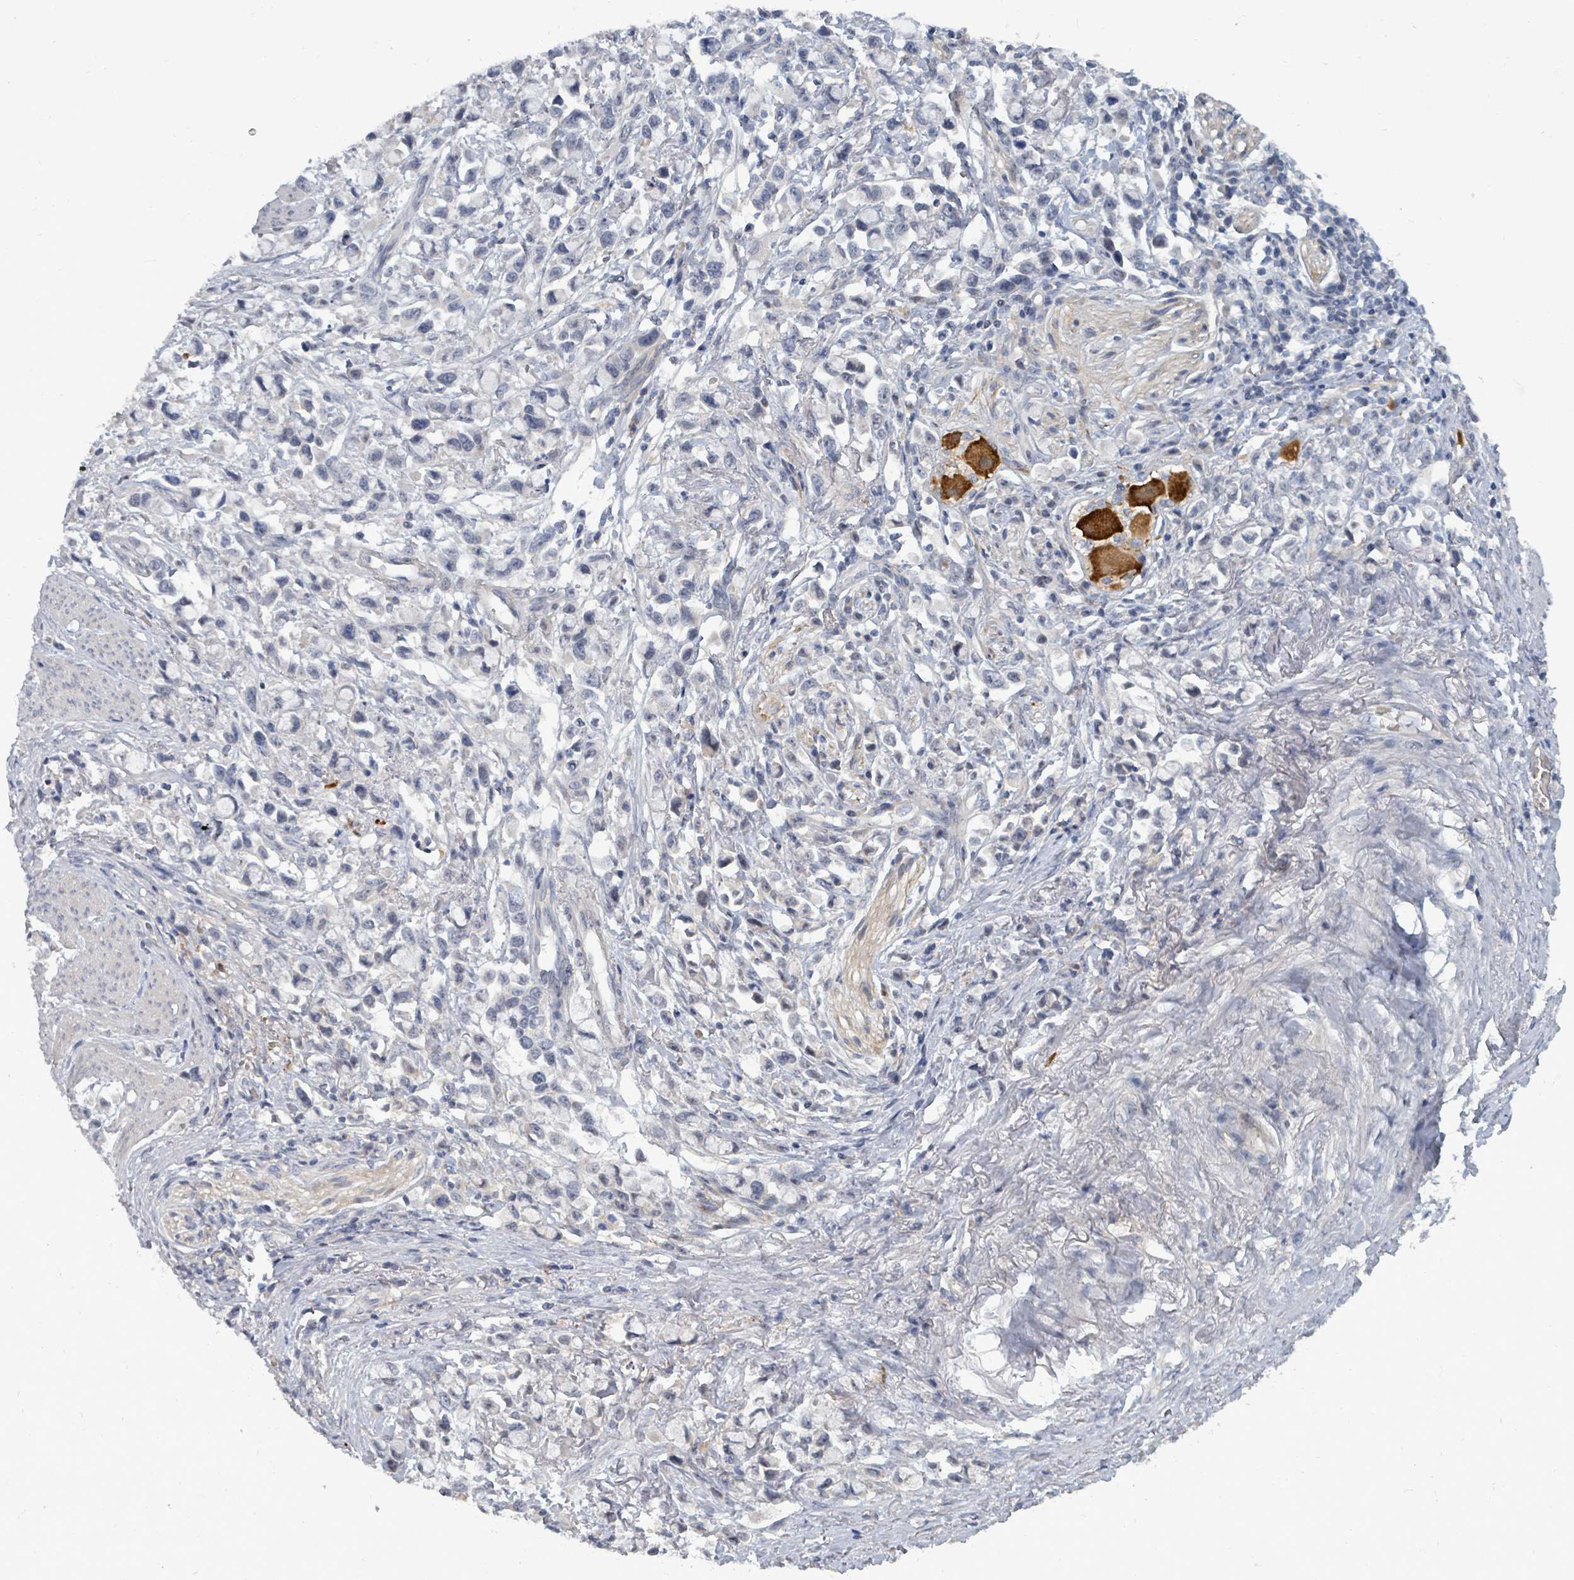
{"staining": {"intensity": "negative", "quantity": "none", "location": "none"}, "tissue": "stomach cancer", "cell_type": "Tumor cells", "image_type": "cancer", "snomed": [{"axis": "morphology", "description": "Adenocarcinoma, NOS"}, {"axis": "topography", "description": "Stomach"}], "caption": "Immunohistochemical staining of stomach cancer reveals no significant staining in tumor cells.", "gene": "TRDMT1", "patient": {"sex": "female", "age": 81}}